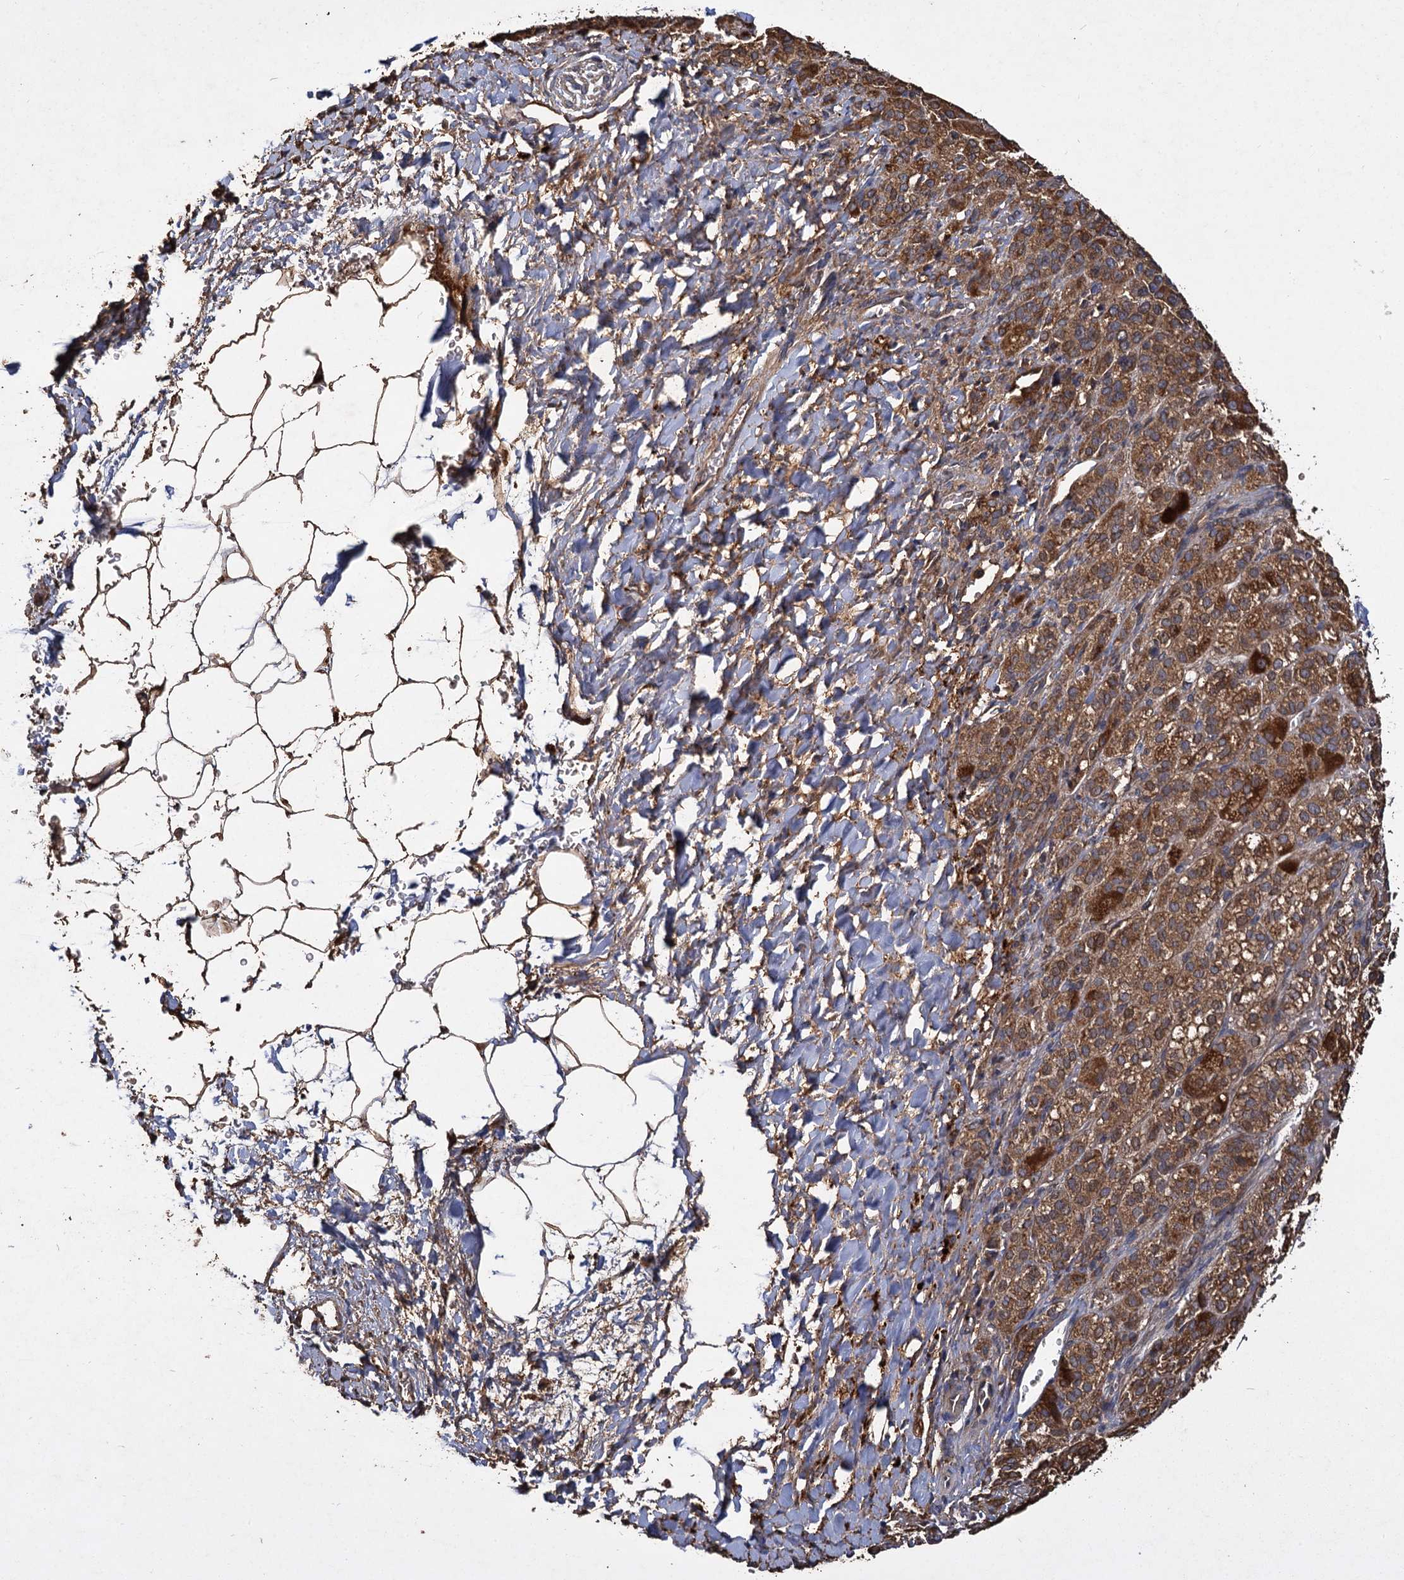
{"staining": {"intensity": "strong", "quantity": ">75%", "location": "cytoplasmic/membranous"}, "tissue": "adrenal gland", "cell_type": "Glandular cells", "image_type": "normal", "snomed": [{"axis": "morphology", "description": "Normal tissue, NOS"}, {"axis": "topography", "description": "Adrenal gland"}], "caption": "Adrenal gland stained for a protein reveals strong cytoplasmic/membranous positivity in glandular cells. Ihc stains the protein of interest in brown and the nuclei are stained blue.", "gene": "GCLC", "patient": {"sex": "female", "age": 57}}